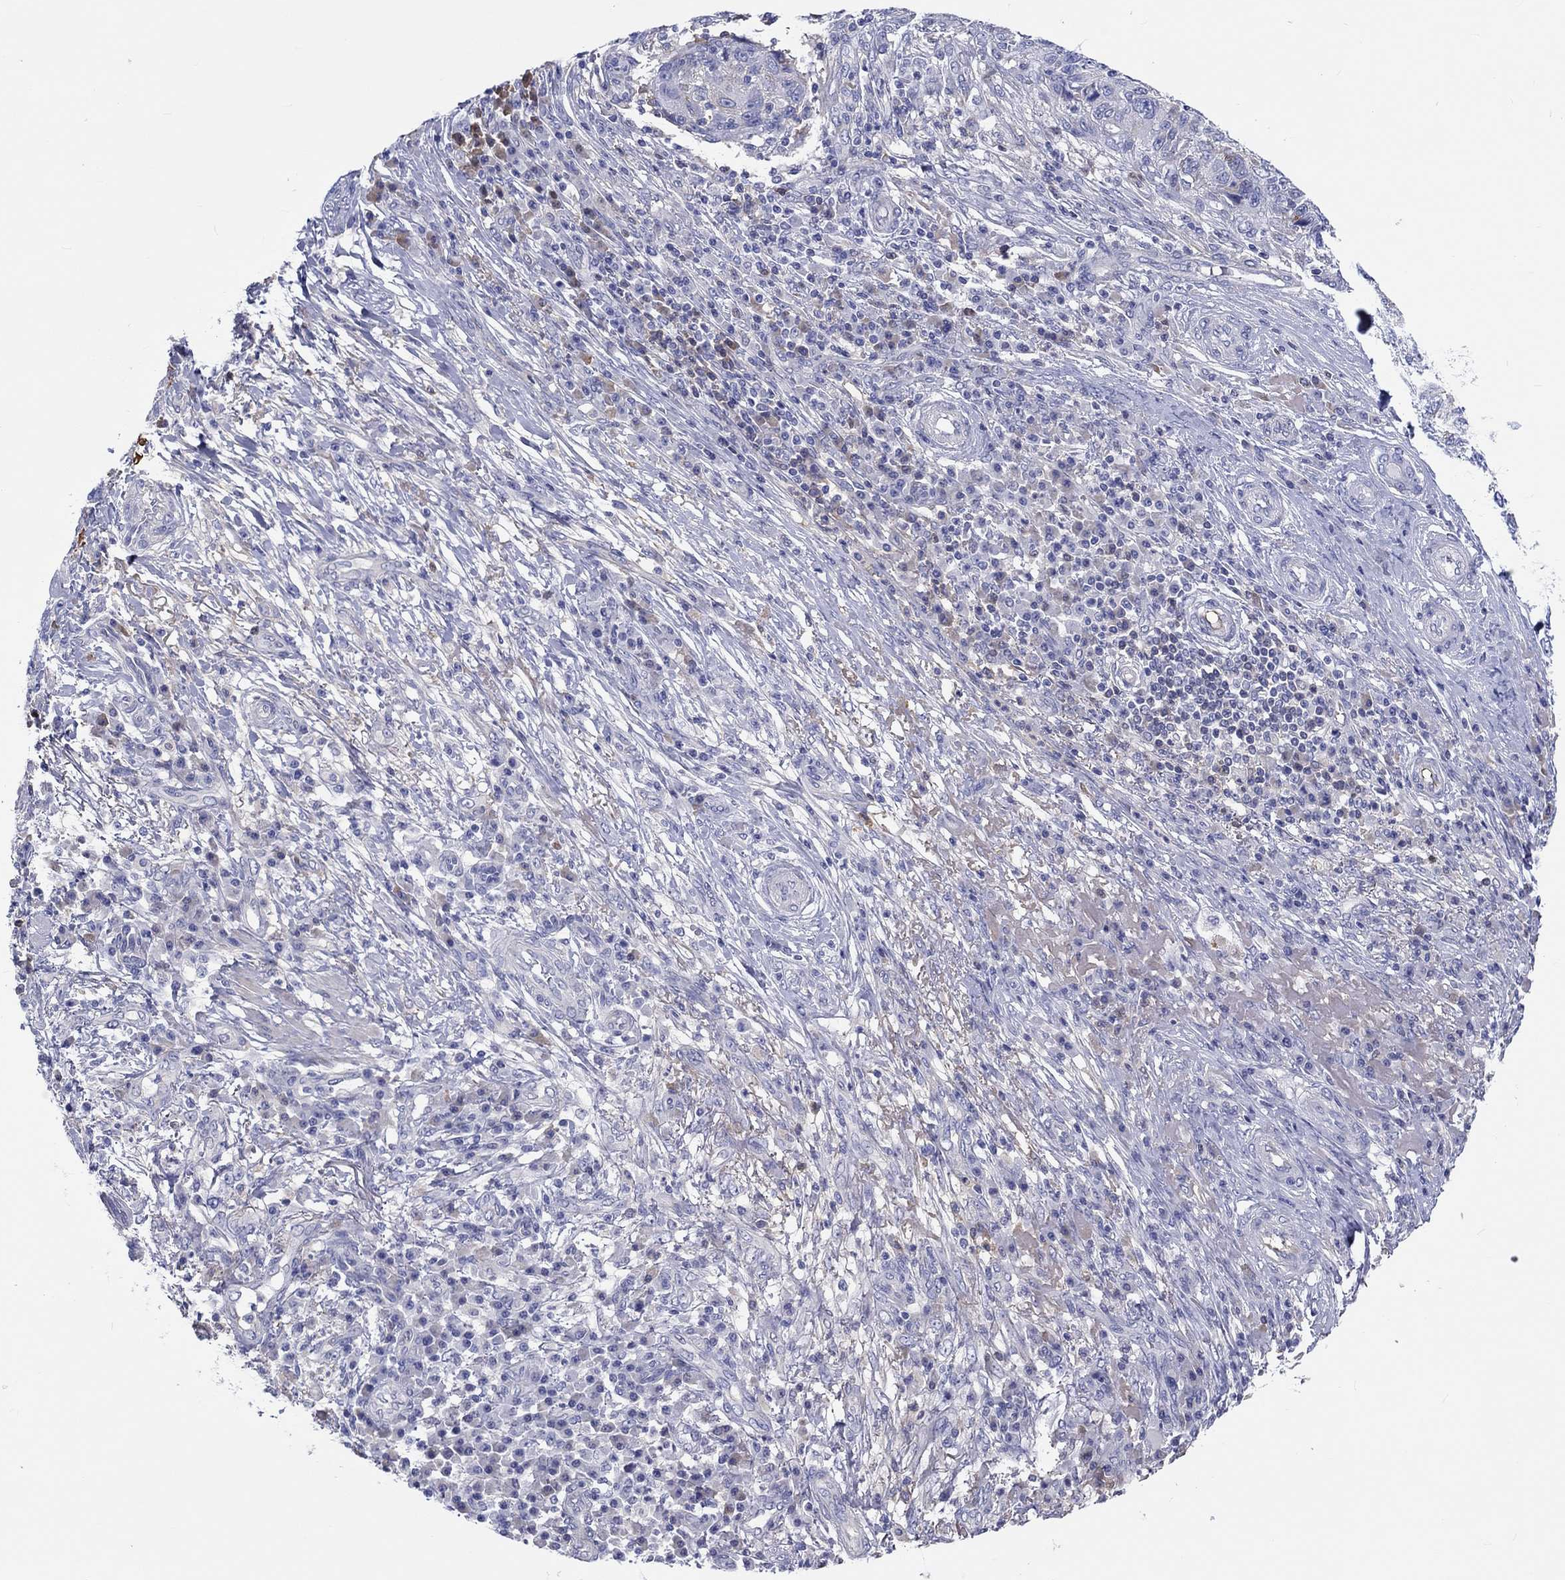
{"staining": {"intensity": "negative", "quantity": "none", "location": "none"}, "tissue": "skin cancer", "cell_type": "Tumor cells", "image_type": "cancer", "snomed": [{"axis": "morphology", "description": "Squamous cell carcinoma, NOS"}, {"axis": "topography", "description": "Skin"}], "caption": "Immunohistochemistry micrograph of neoplastic tissue: human squamous cell carcinoma (skin) stained with DAB reveals no significant protein expression in tumor cells.", "gene": "CDY2B", "patient": {"sex": "male", "age": 92}}